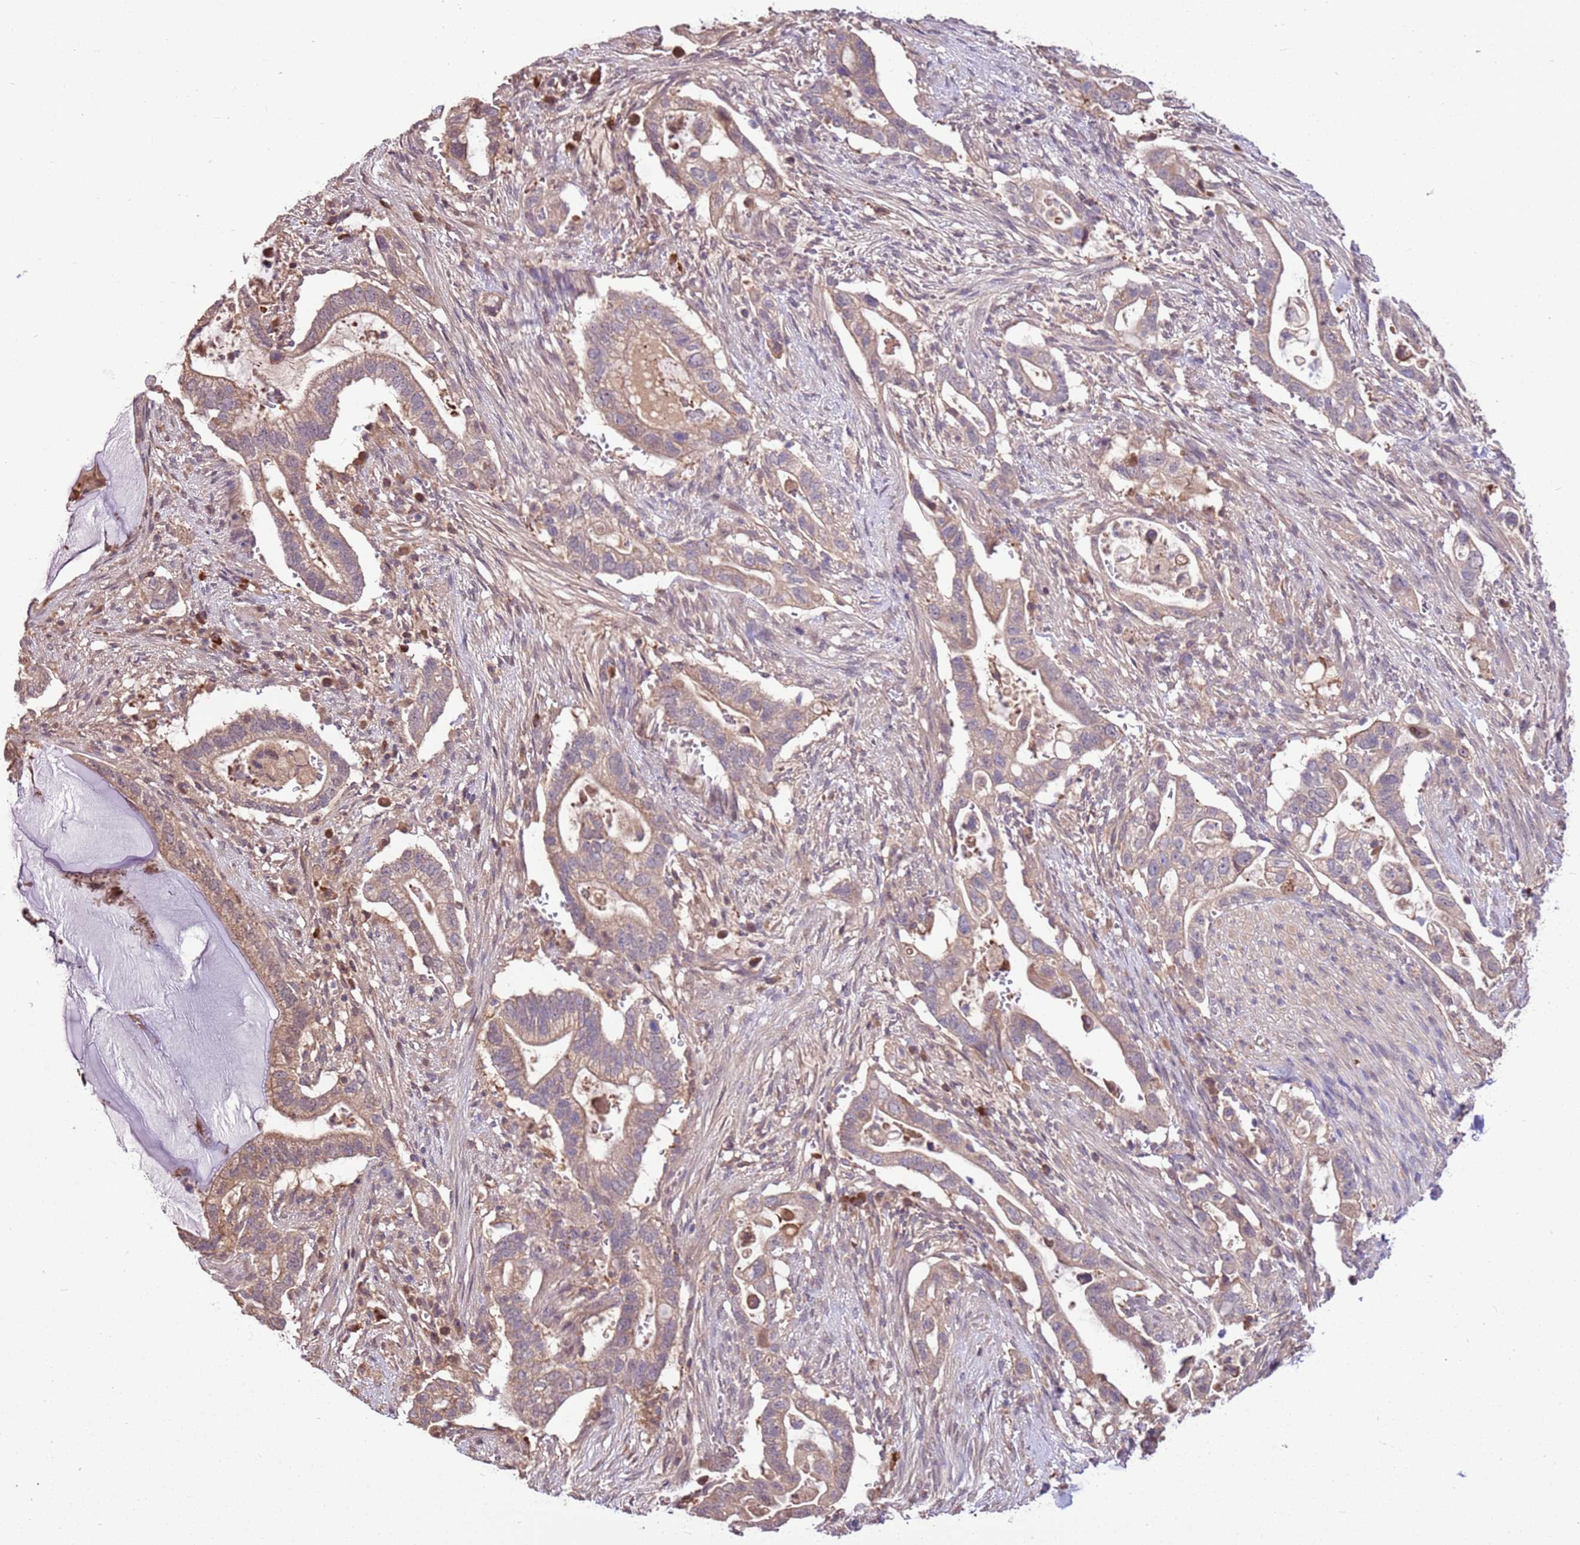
{"staining": {"intensity": "weak", "quantity": "<25%", "location": "cytoplasmic/membranous"}, "tissue": "pancreatic cancer", "cell_type": "Tumor cells", "image_type": "cancer", "snomed": [{"axis": "morphology", "description": "Adenocarcinoma, NOS"}, {"axis": "topography", "description": "Pancreas"}], "caption": "DAB immunohistochemical staining of adenocarcinoma (pancreatic) displays no significant expression in tumor cells.", "gene": "BBS5", "patient": {"sex": "female", "age": 72}}